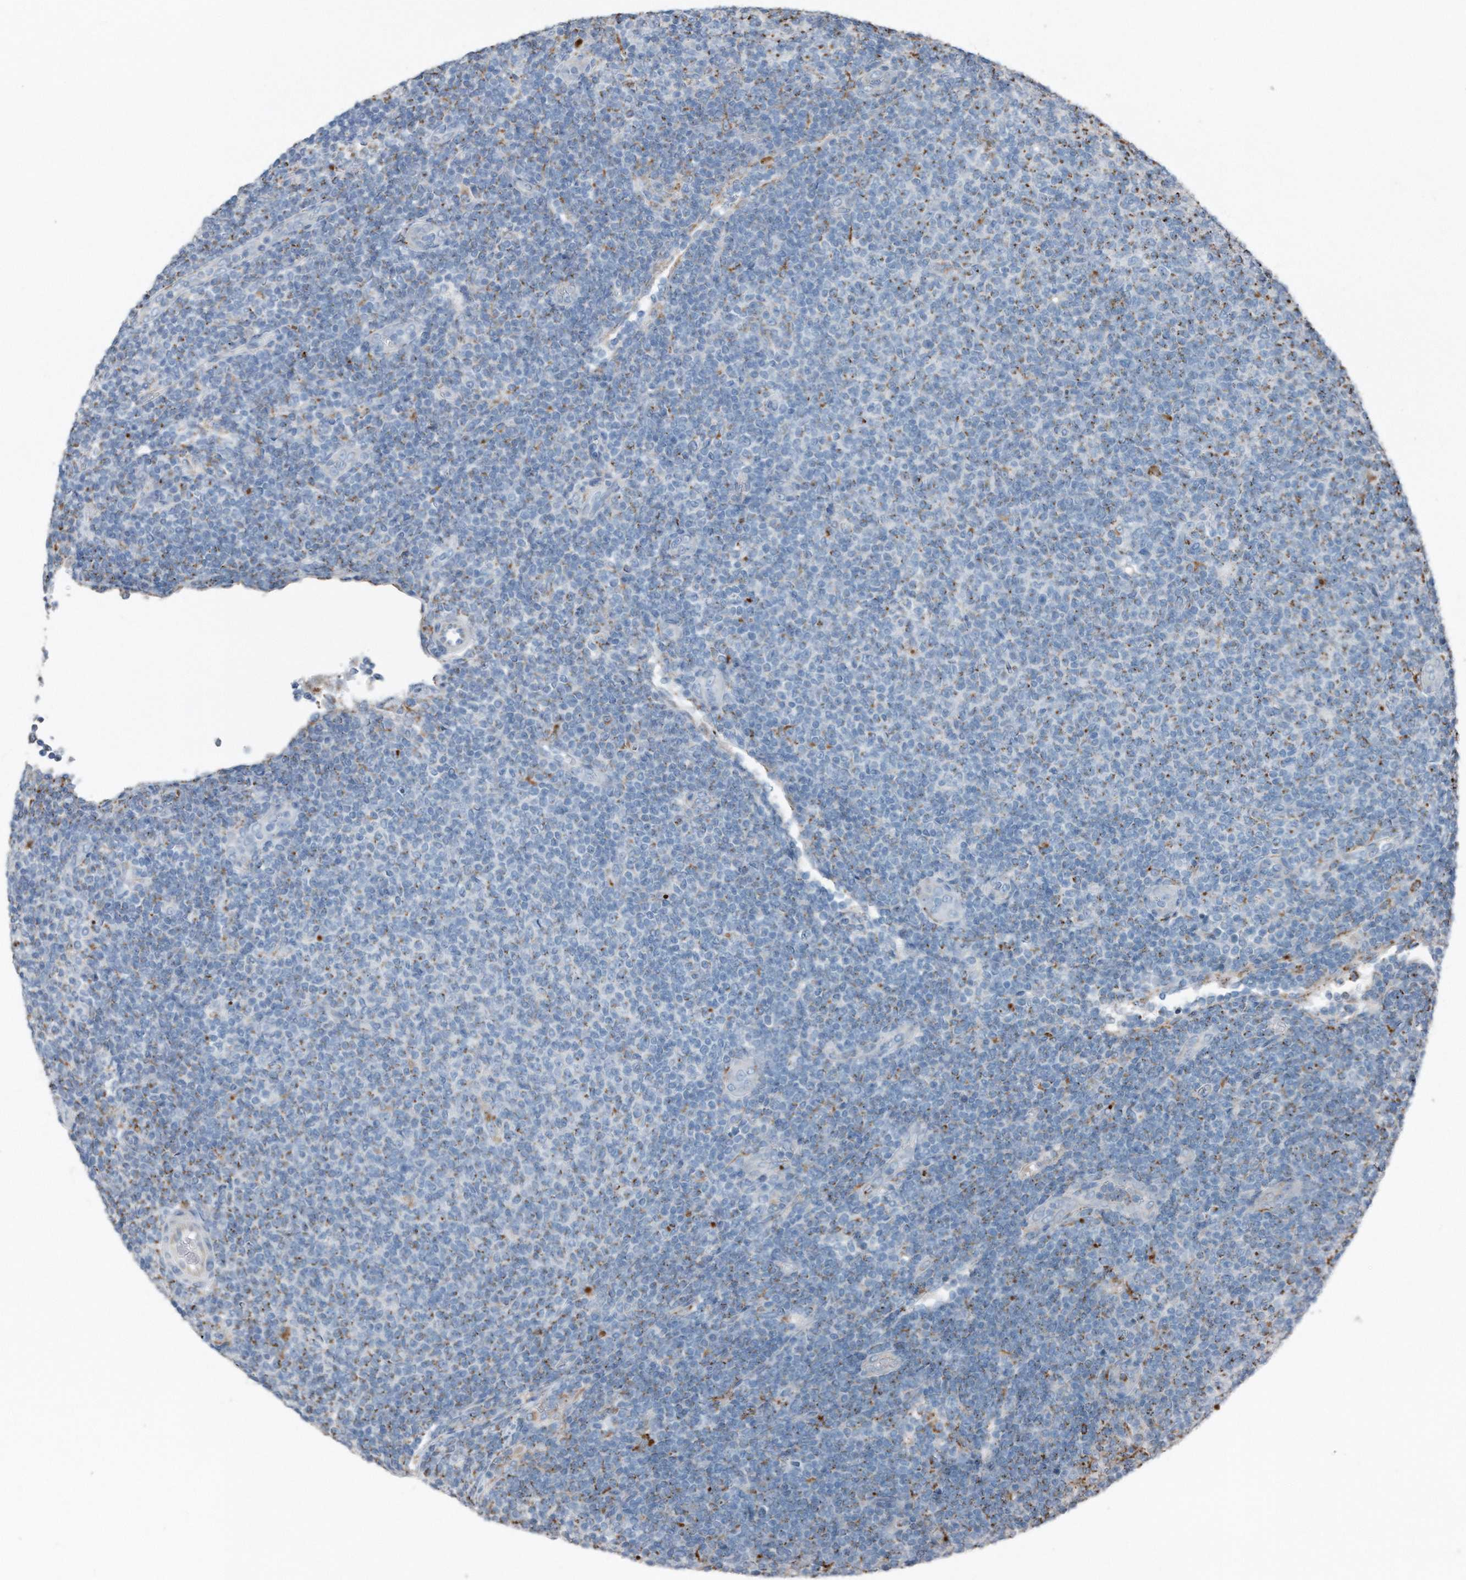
{"staining": {"intensity": "weak", "quantity": "25%-75%", "location": "cytoplasmic/membranous"}, "tissue": "lymphoma", "cell_type": "Tumor cells", "image_type": "cancer", "snomed": [{"axis": "morphology", "description": "Malignant lymphoma, non-Hodgkin's type, Low grade"}, {"axis": "topography", "description": "Lymph node"}], "caption": "Protein expression analysis of human lymphoma reveals weak cytoplasmic/membranous positivity in about 25%-75% of tumor cells.", "gene": "ZNF772", "patient": {"sex": "male", "age": 66}}